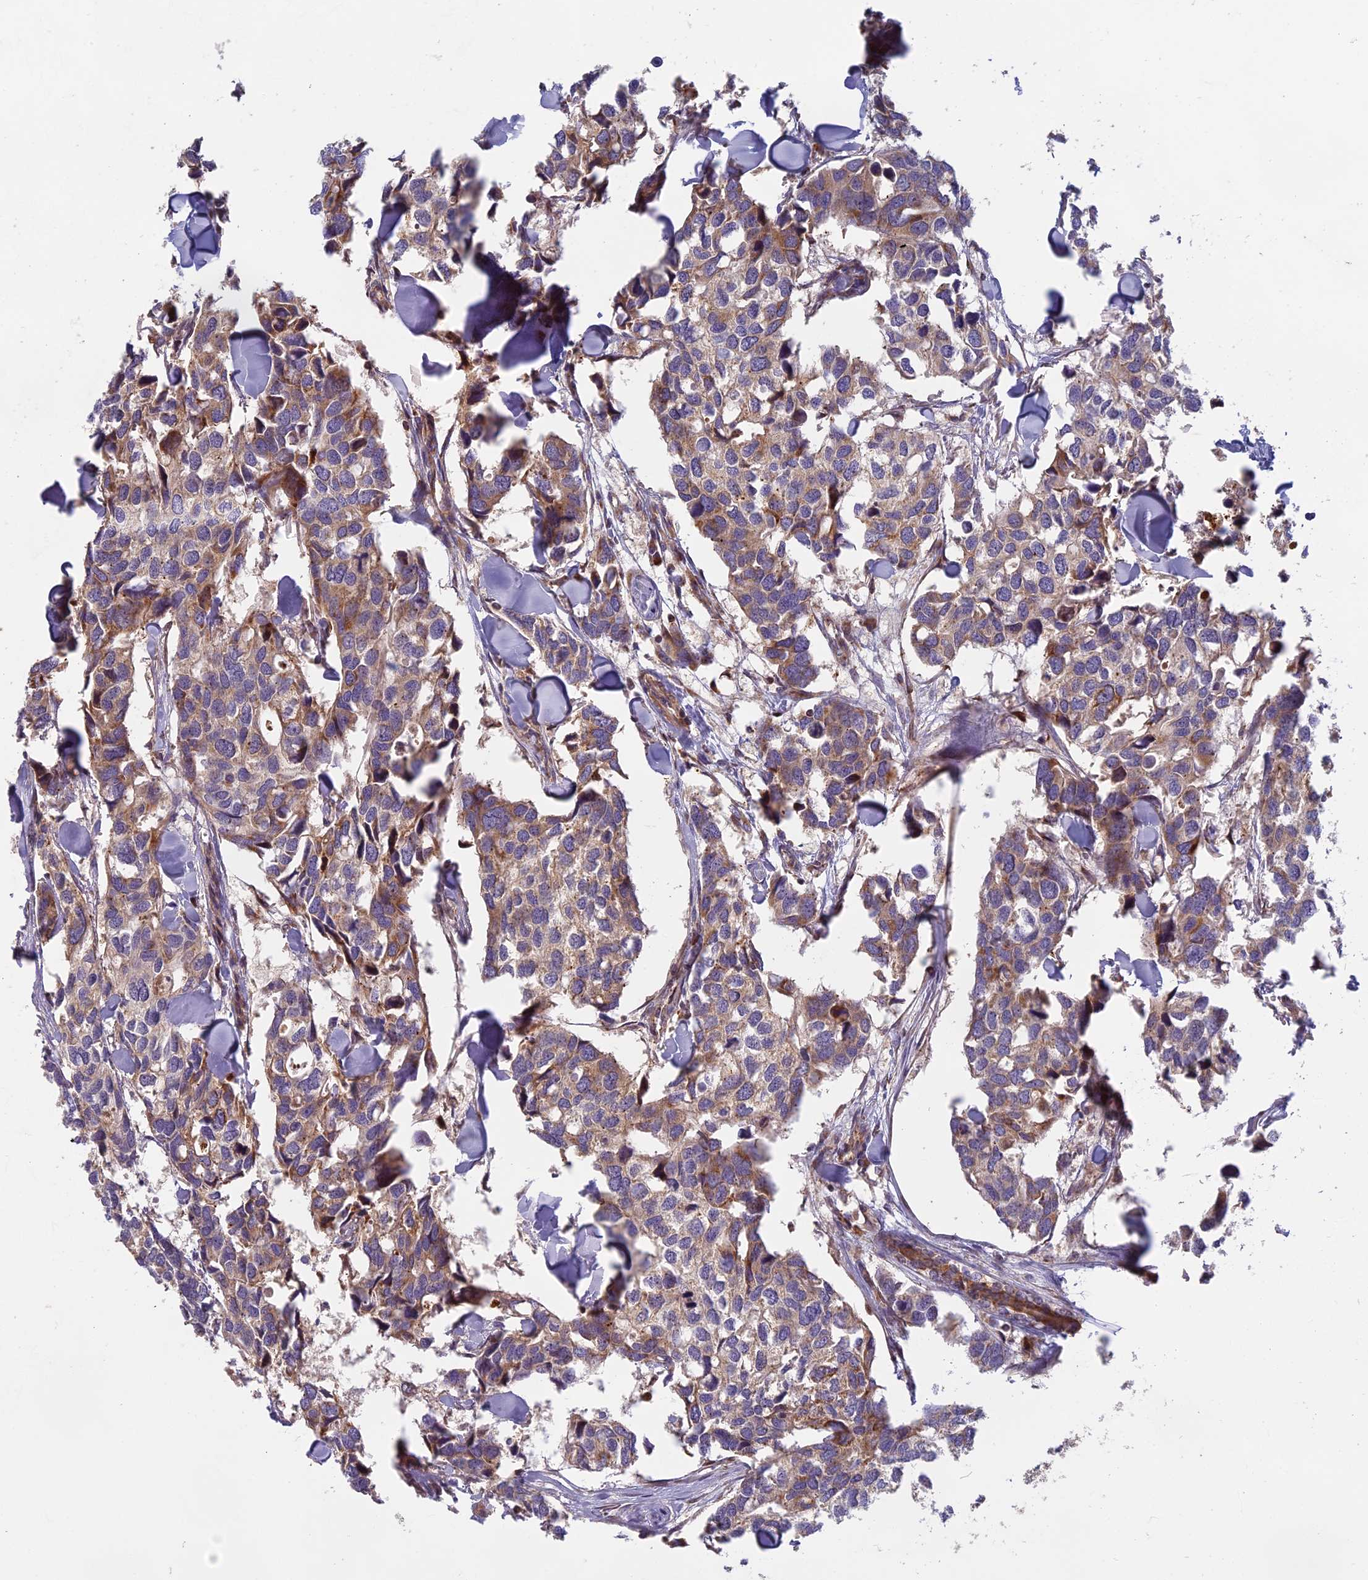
{"staining": {"intensity": "weak", "quantity": ">75%", "location": "cytoplasmic/membranous"}, "tissue": "breast cancer", "cell_type": "Tumor cells", "image_type": "cancer", "snomed": [{"axis": "morphology", "description": "Duct carcinoma"}, {"axis": "topography", "description": "Breast"}], "caption": "Brown immunohistochemical staining in breast cancer shows weak cytoplasmic/membranous expression in about >75% of tumor cells.", "gene": "EDAR", "patient": {"sex": "female", "age": 83}}